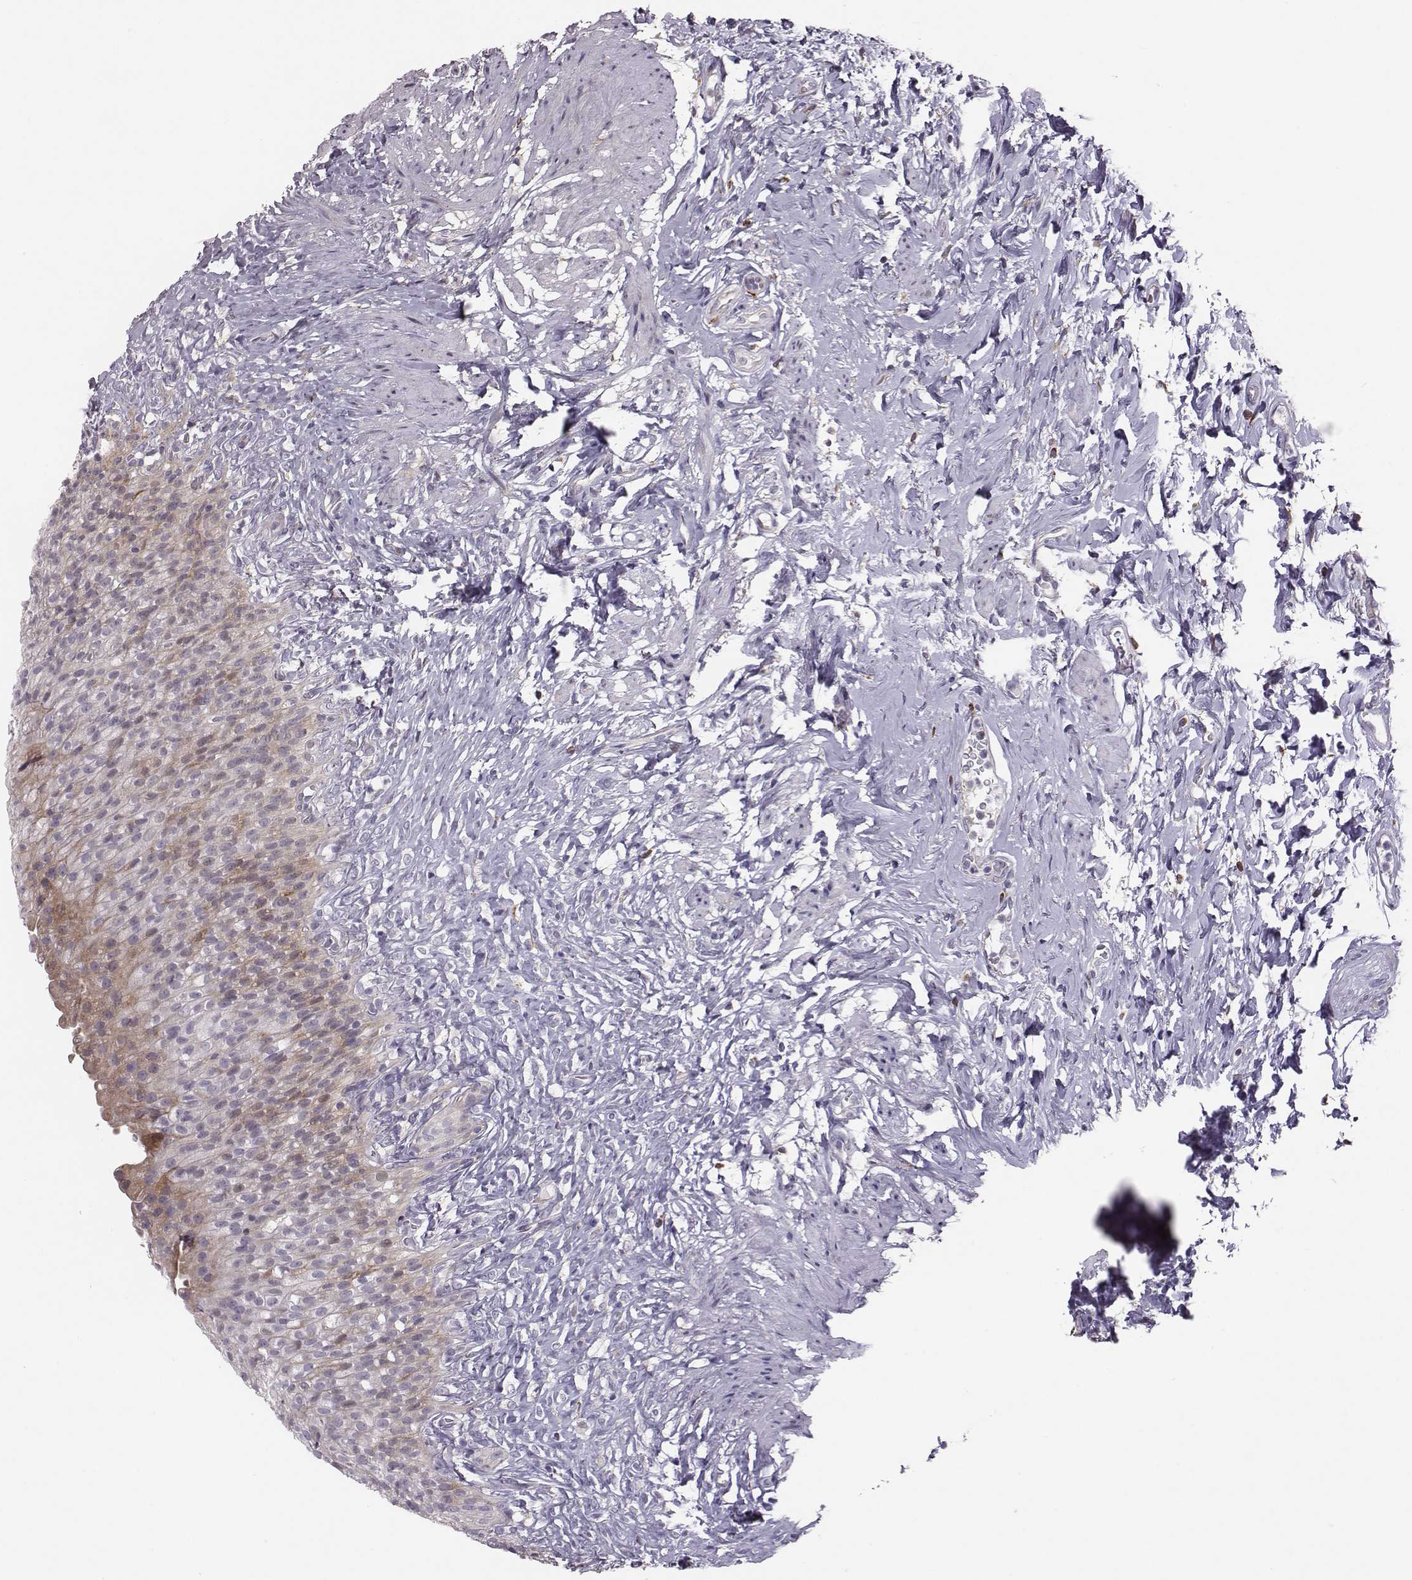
{"staining": {"intensity": "moderate", "quantity": ">75%", "location": "cytoplasmic/membranous"}, "tissue": "urinary bladder", "cell_type": "Urothelial cells", "image_type": "normal", "snomed": [{"axis": "morphology", "description": "Normal tissue, NOS"}, {"axis": "topography", "description": "Urinary bladder"}], "caption": "About >75% of urothelial cells in normal human urinary bladder reveal moderate cytoplasmic/membranous protein positivity as visualized by brown immunohistochemical staining.", "gene": "SELENOI", "patient": {"sex": "male", "age": 76}}